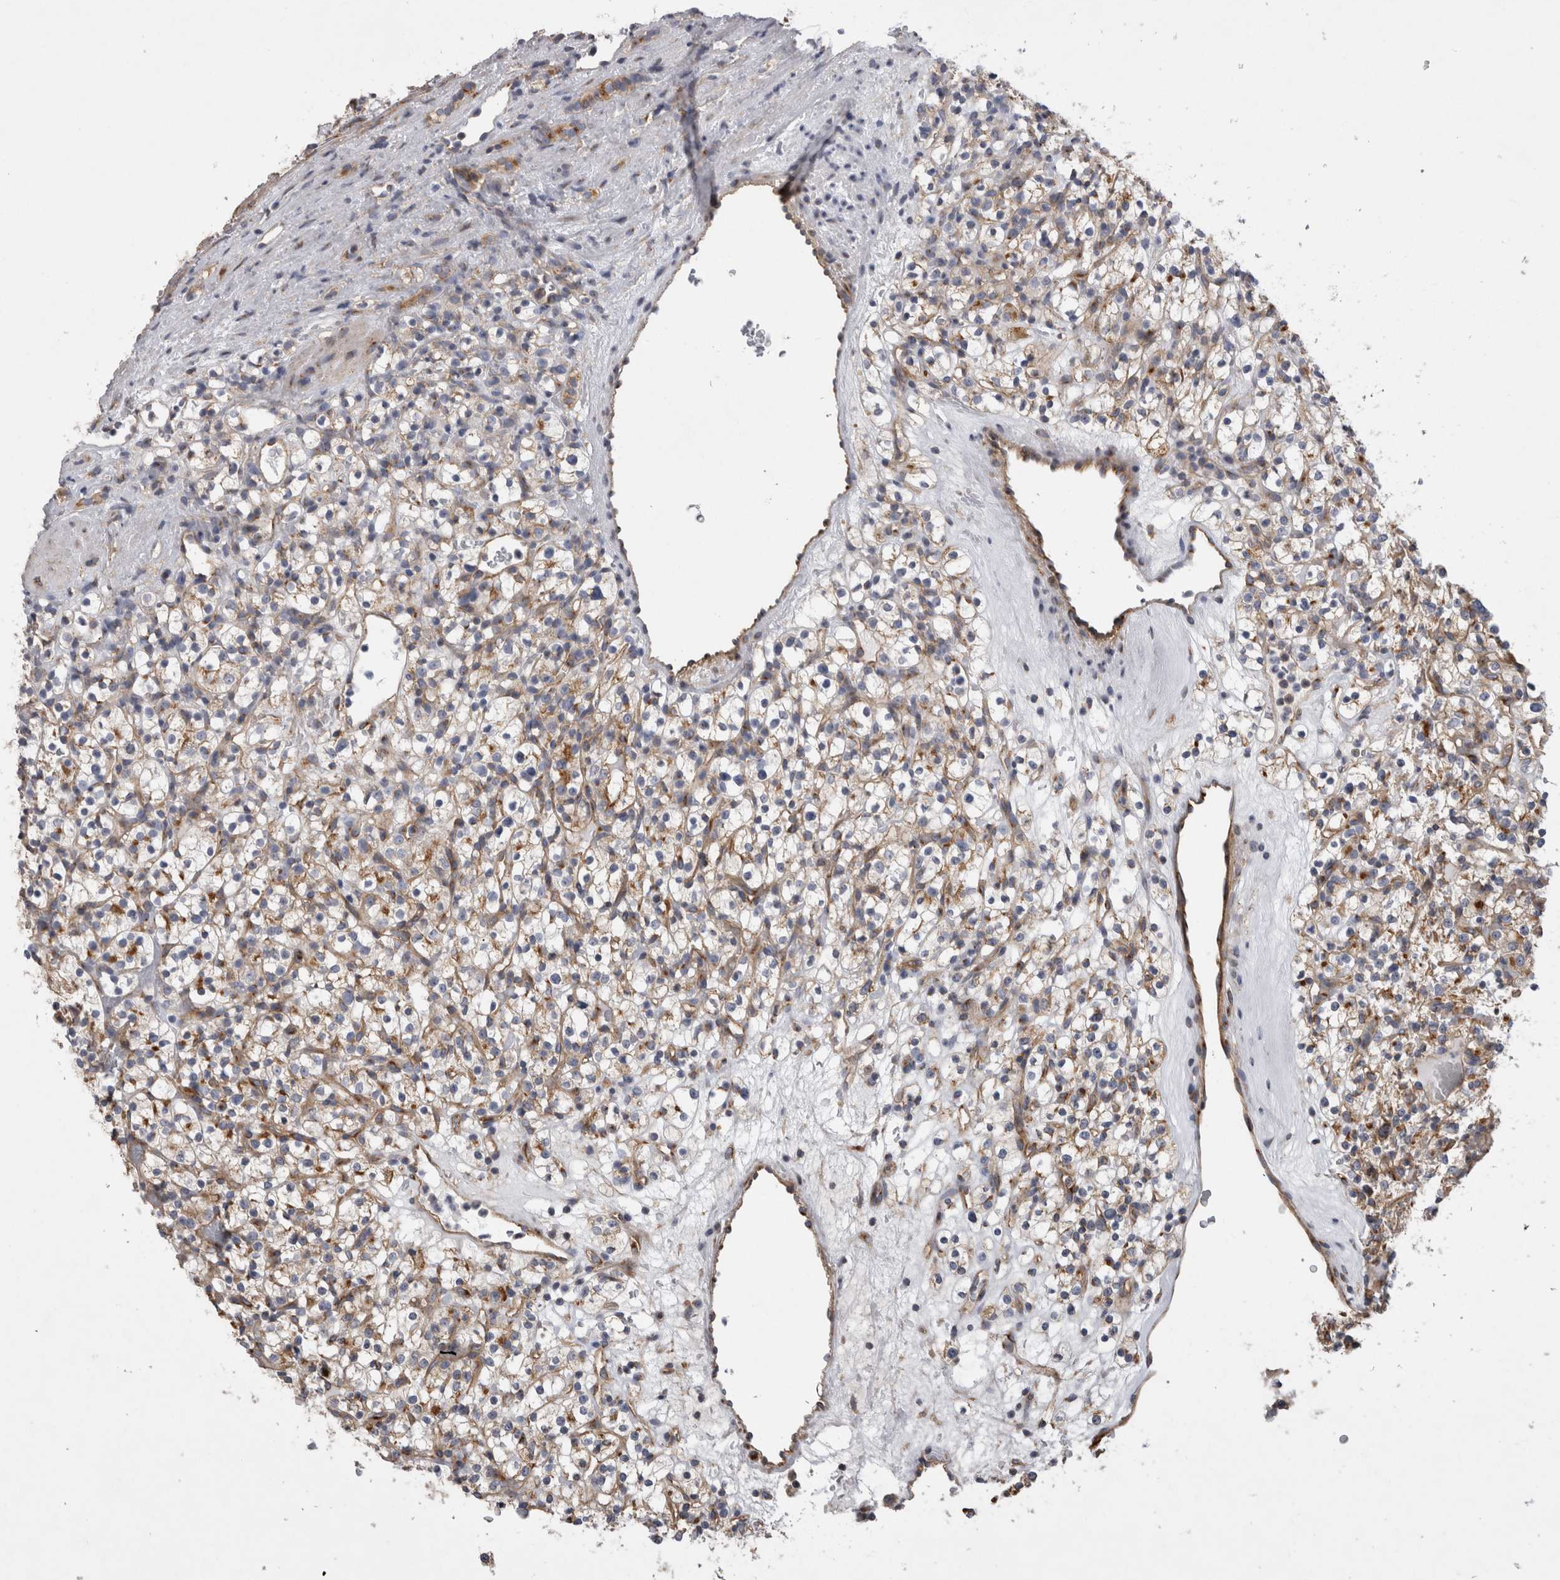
{"staining": {"intensity": "moderate", "quantity": "25%-75%", "location": "cytoplasmic/membranous"}, "tissue": "renal cancer", "cell_type": "Tumor cells", "image_type": "cancer", "snomed": [{"axis": "morphology", "description": "Normal tissue, NOS"}, {"axis": "morphology", "description": "Adenocarcinoma, NOS"}, {"axis": "topography", "description": "Kidney"}], "caption": "The immunohistochemical stain shows moderate cytoplasmic/membranous expression in tumor cells of renal cancer (adenocarcinoma) tissue. Nuclei are stained in blue.", "gene": "ATXN3", "patient": {"sex": "female", "age": 72}}